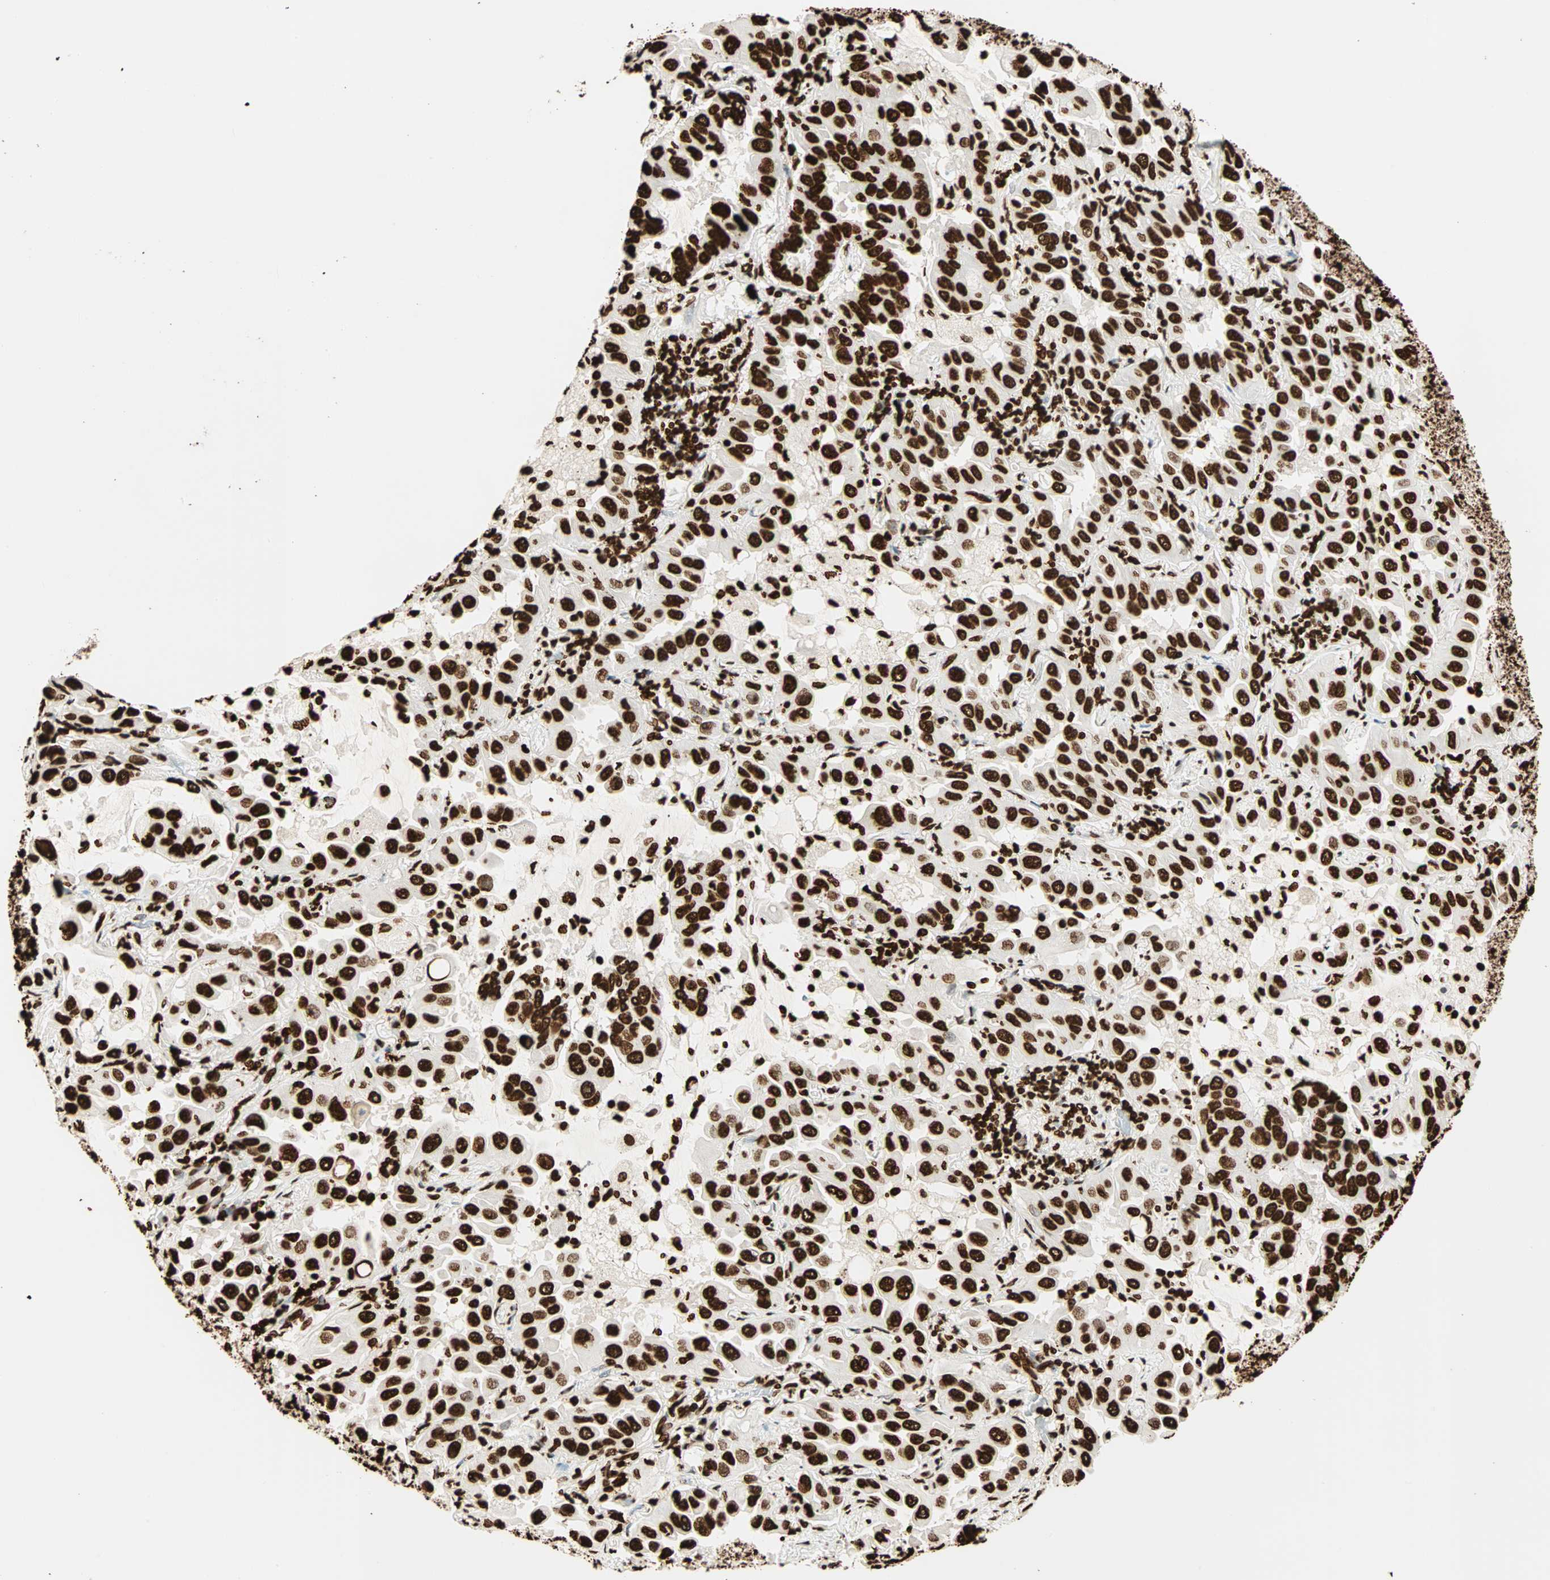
{"staining": {"intensity": "strong", "quantity": ">75%", "location": "nuclear"}, "tissue": "lung cancer", "cell_type": "Tumor cells", "image_type": "cancer", "snomed": [{"axis": "morphology", "description": "Adenocarcinoma, NOS"}, {"axis": "topography", "description": "Lung"}], "caption": "Strong nuclear expression for a protein is appreciated in approximately >75% of tumor cells of lung cancer (adenocarcinoma) using immunohistochemistry (IHC).", "gene": "GLI2", "patient": {"sex": "male", "age": 64}}